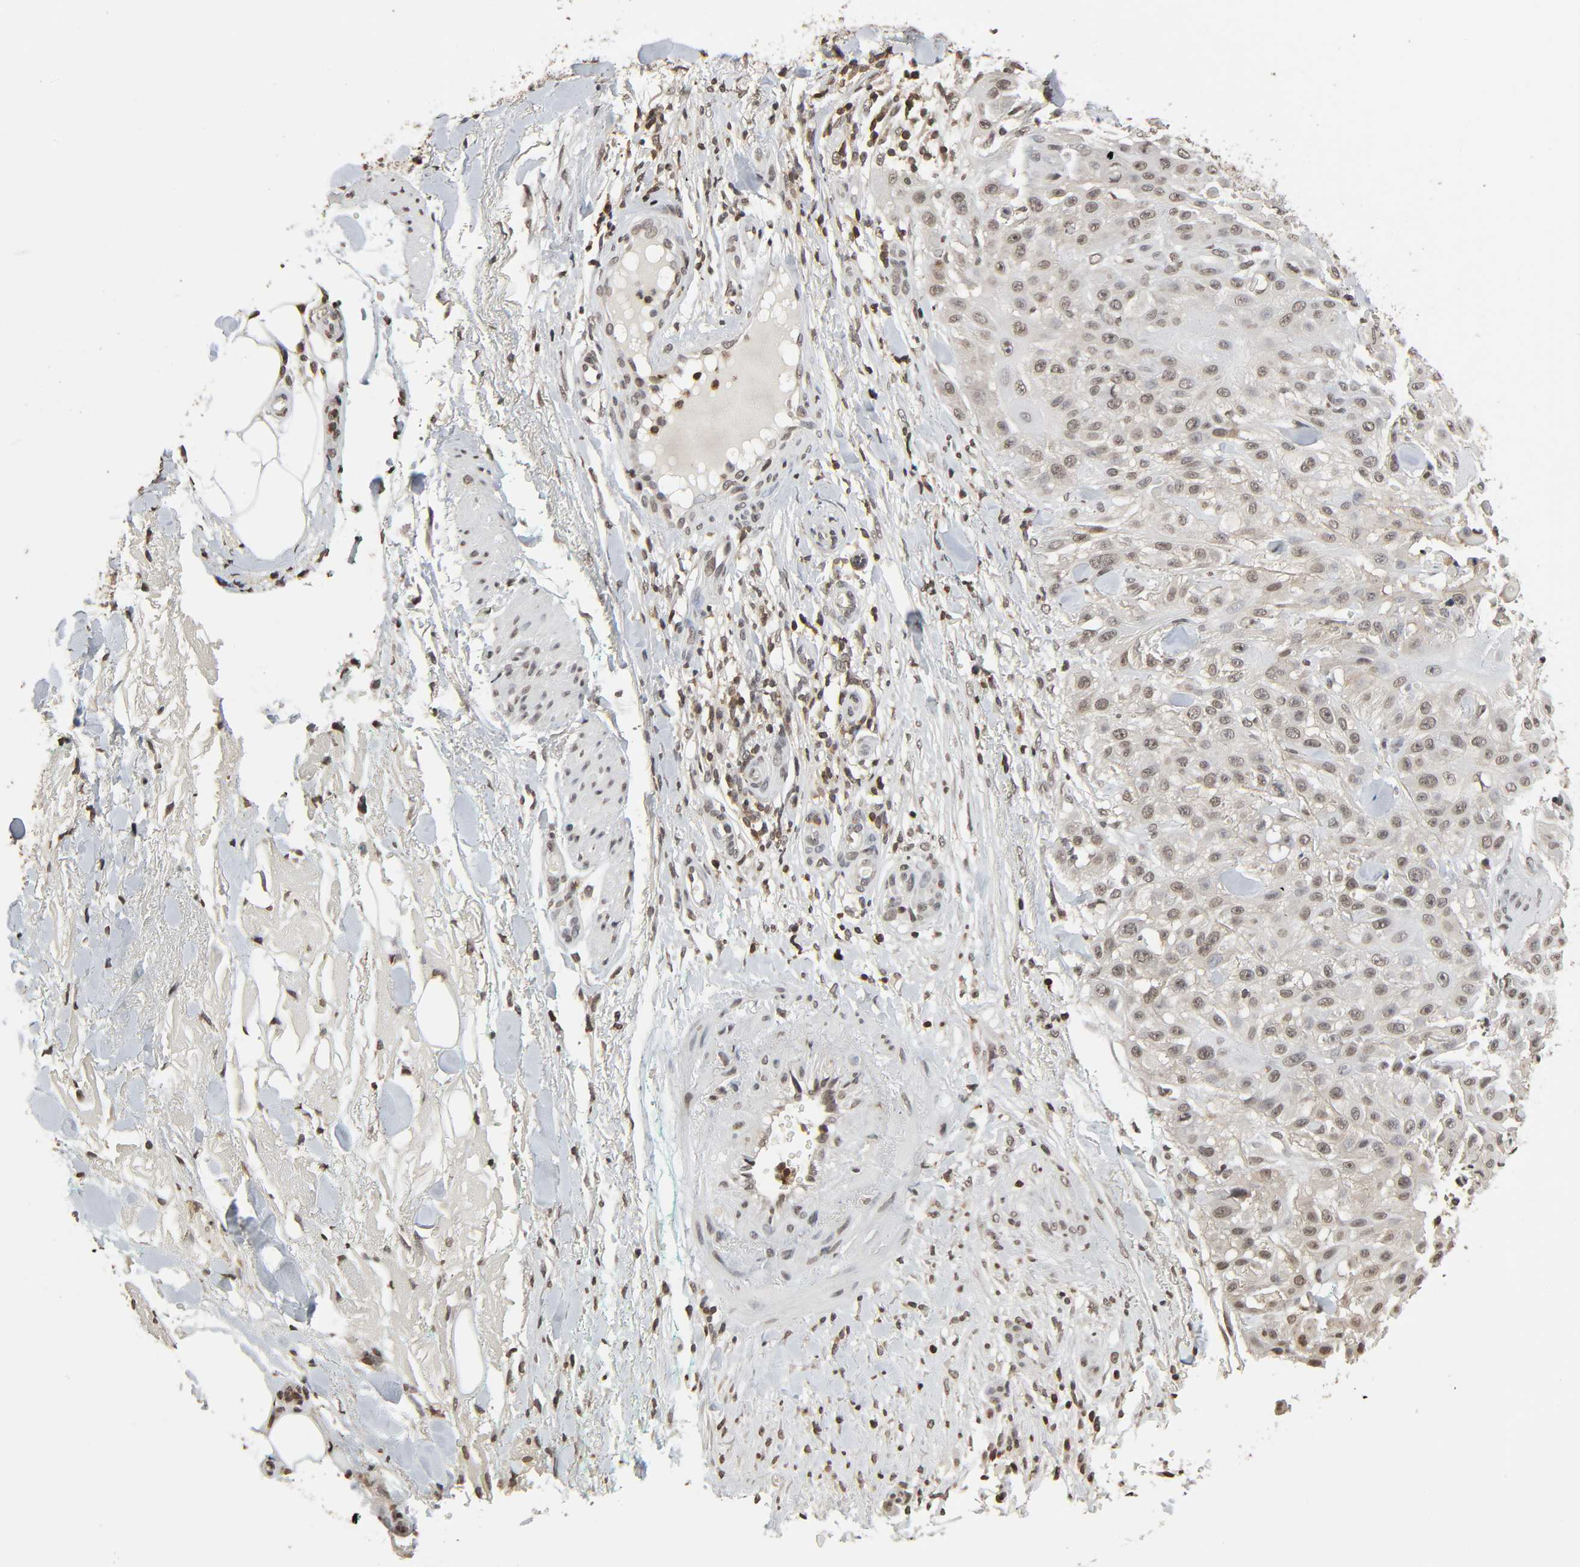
{"staining": {"intensity": "weak", "quantity": "25%-75%", "location": "nuclear"}, "tissue": "skin cancer", "cell_type": "Tumor cells", "image_type": "cancer", "snomed": [{"axis": "morphology", "description": "Squamous cell carcinoma, NOS"}, {"axis": "topography", "description": "Skin"}], "caption": "This image exhibits IHC staining of human skin cancer, with low weak nuclear positivity in about 25%-75% of tumor cells.", "gene": "STK4", "patient": {"sex": "female", "age": 42}}